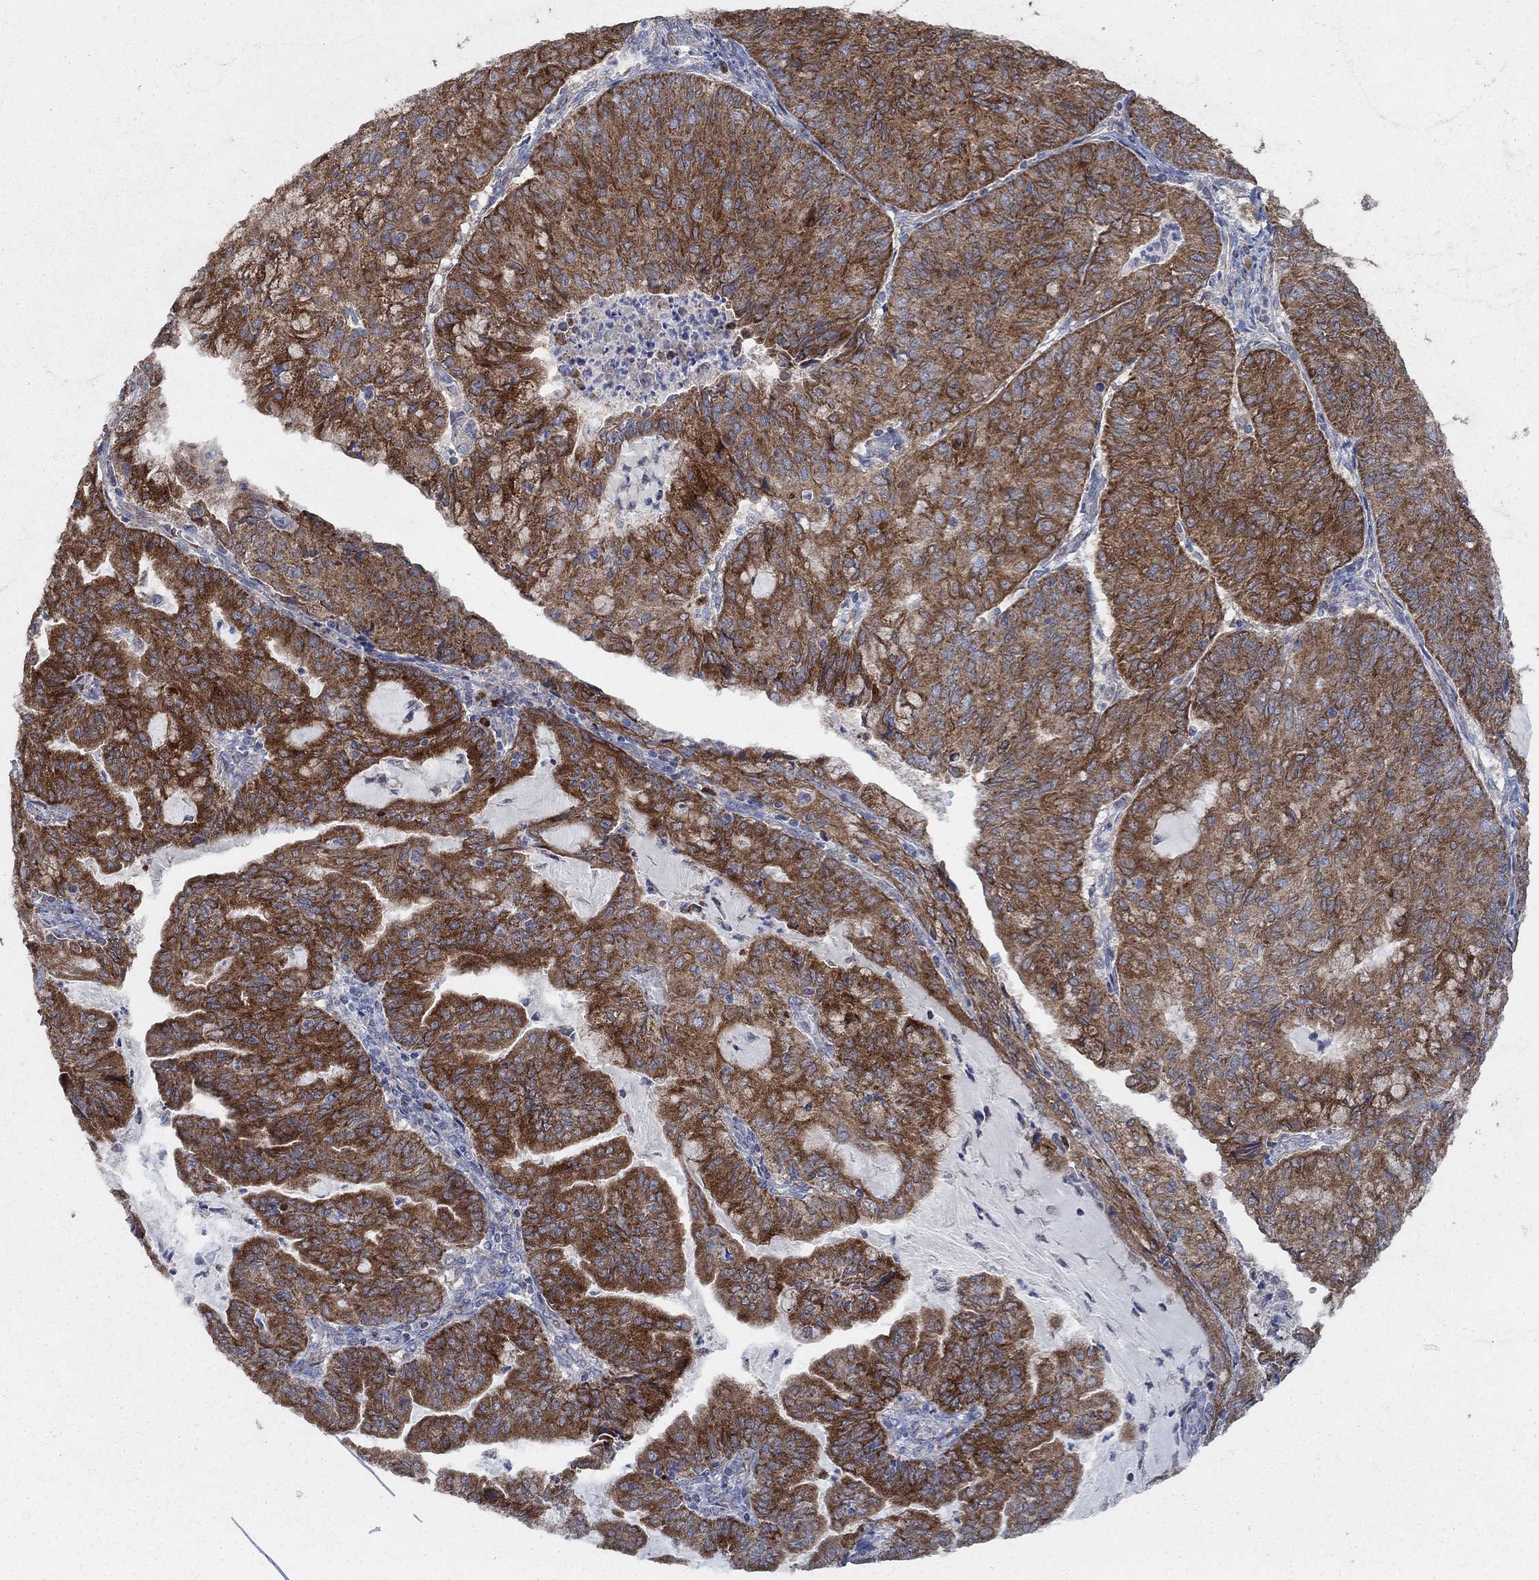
{"staining": {"intensity": "strong", "quantity": ">75%", "location": "cytoplasmic/membranous"}, "tissue": "endometrial cancer", "cell_type": "Tumor cells", "image_type": "cancer", "snomed": [{"axis": "morphology", "description": "Adenocarcinoma, NOS"}, {"axis": "topography", "description": "Endometrium"}], "caption": "The histopathology image demonstrates staining of endometrial adenocarcinoma, revealing strong cytoplasmic/membranous protein expression (brown color) within tumor cells.", "gene": "HID1", "patient": {"sex": "female", "age": 82}}